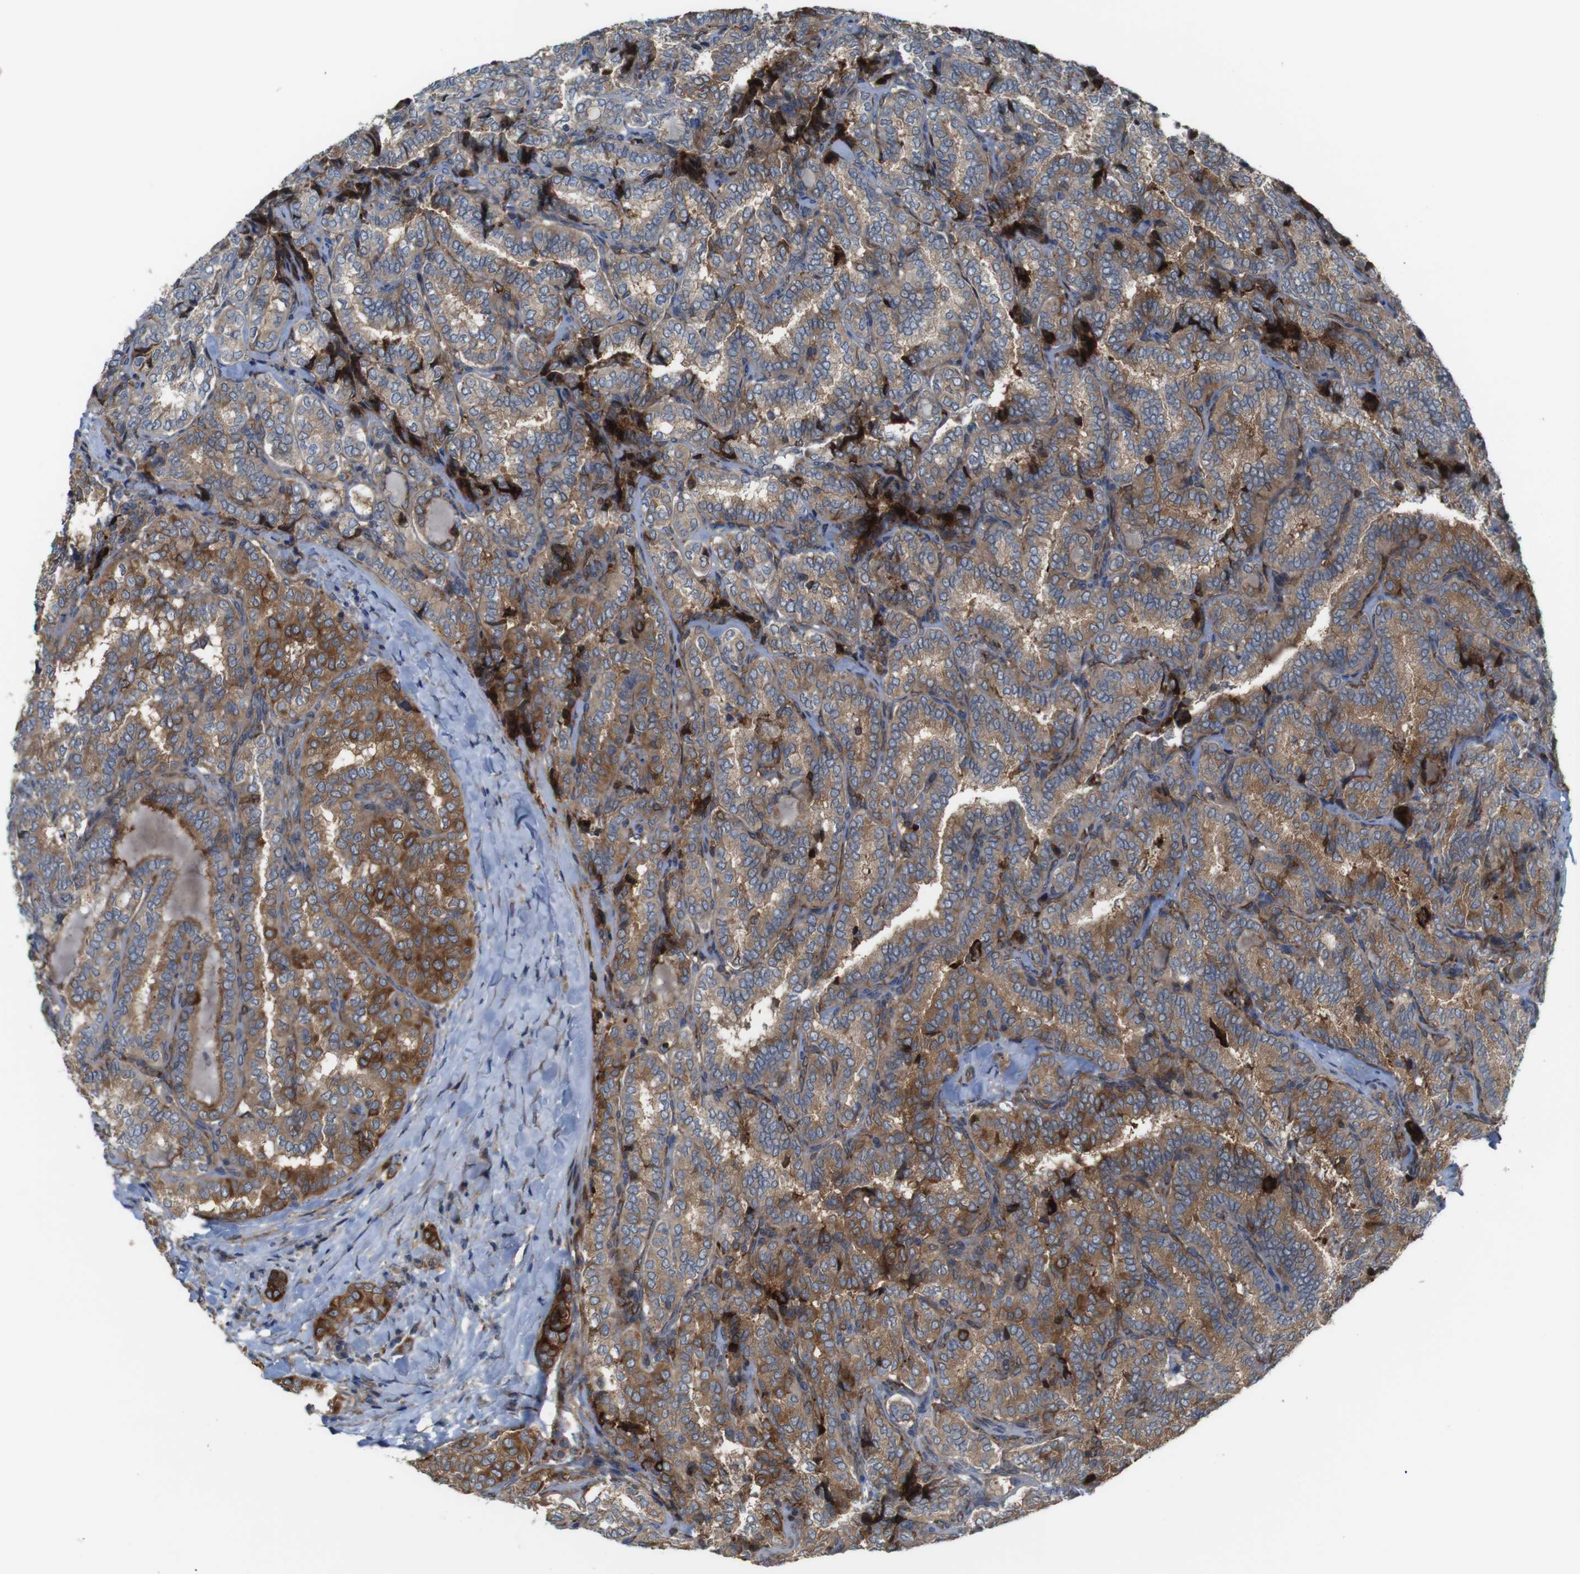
{"staining": {"intensity": "moderate", "quantity": ">75%", "location": "cytoplasmic/membranous"}, "tissue": "thyroid cancer", "cell_type": "Tumor cells", "image_type": "cancer", "snomed": [{"axis": "morphology", "description": "Normal tissue, NOS"}, {"axis": "morphology", "description": "Papillary adenocarcinoma, NOS"}, {"axis": "topography", "description": "Thyroid gland"}], "caption": "Papillary adenocarcinoma (thyroid) stained with a protein marker demonstrates moderate staining in tumor cells.", "gene": "PCOLCE2", "patient": {"sex": "female", "age": 30}}